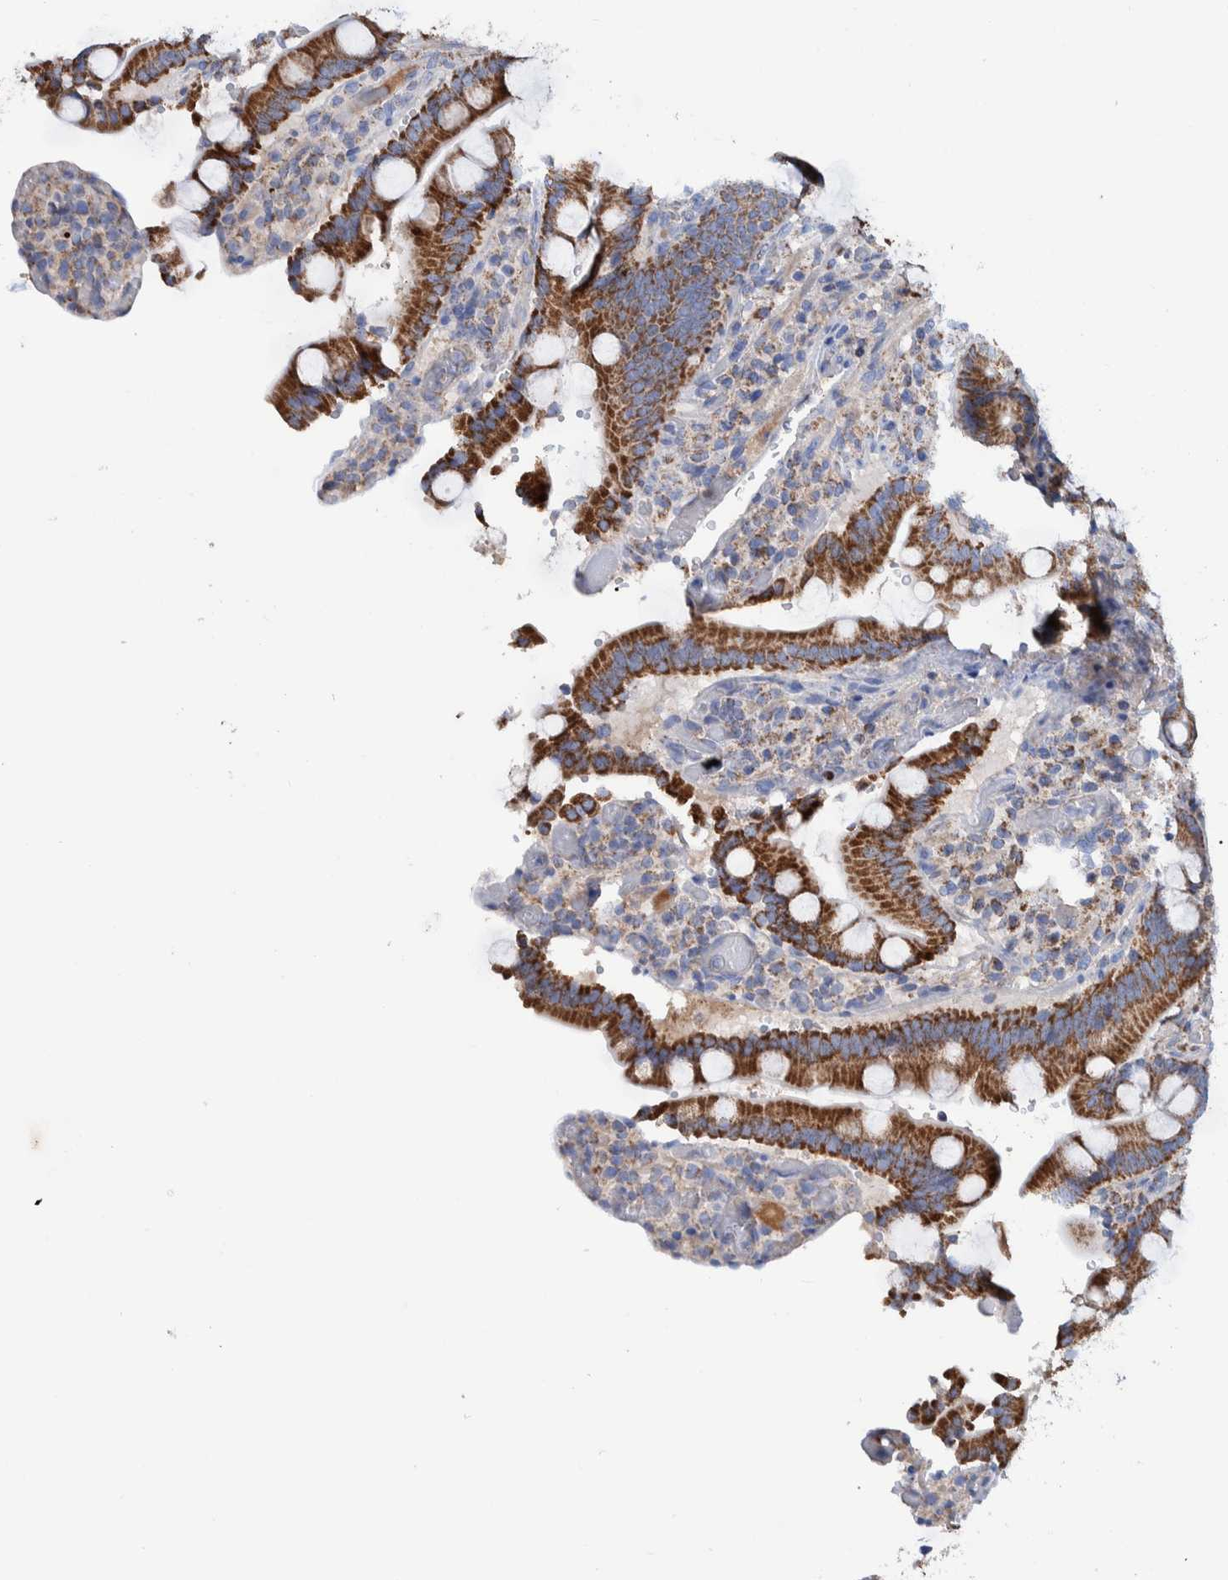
{"staining": {"intensity": "strong", "quantity": ">75%", "location": "cytoplasmic/membranous"}, "tissue": "duodenum", "cell_type": "Glandular cells", "image_type": "normal", "snomed": [{"axis": "morphology", "description": "Normal tissue, NOS"}, {"axis": "topography", "description": "Small intestine, NOS"}], "caption": "Strong cytoplasmic/membranous protein expression is identified in about >75% of glandular cells in duodenum. (brown staining indicates protein expression, while blue staining denotes nuclei).", "gene": "DECR1", "patient": {"sex": "female", "age": 71}}